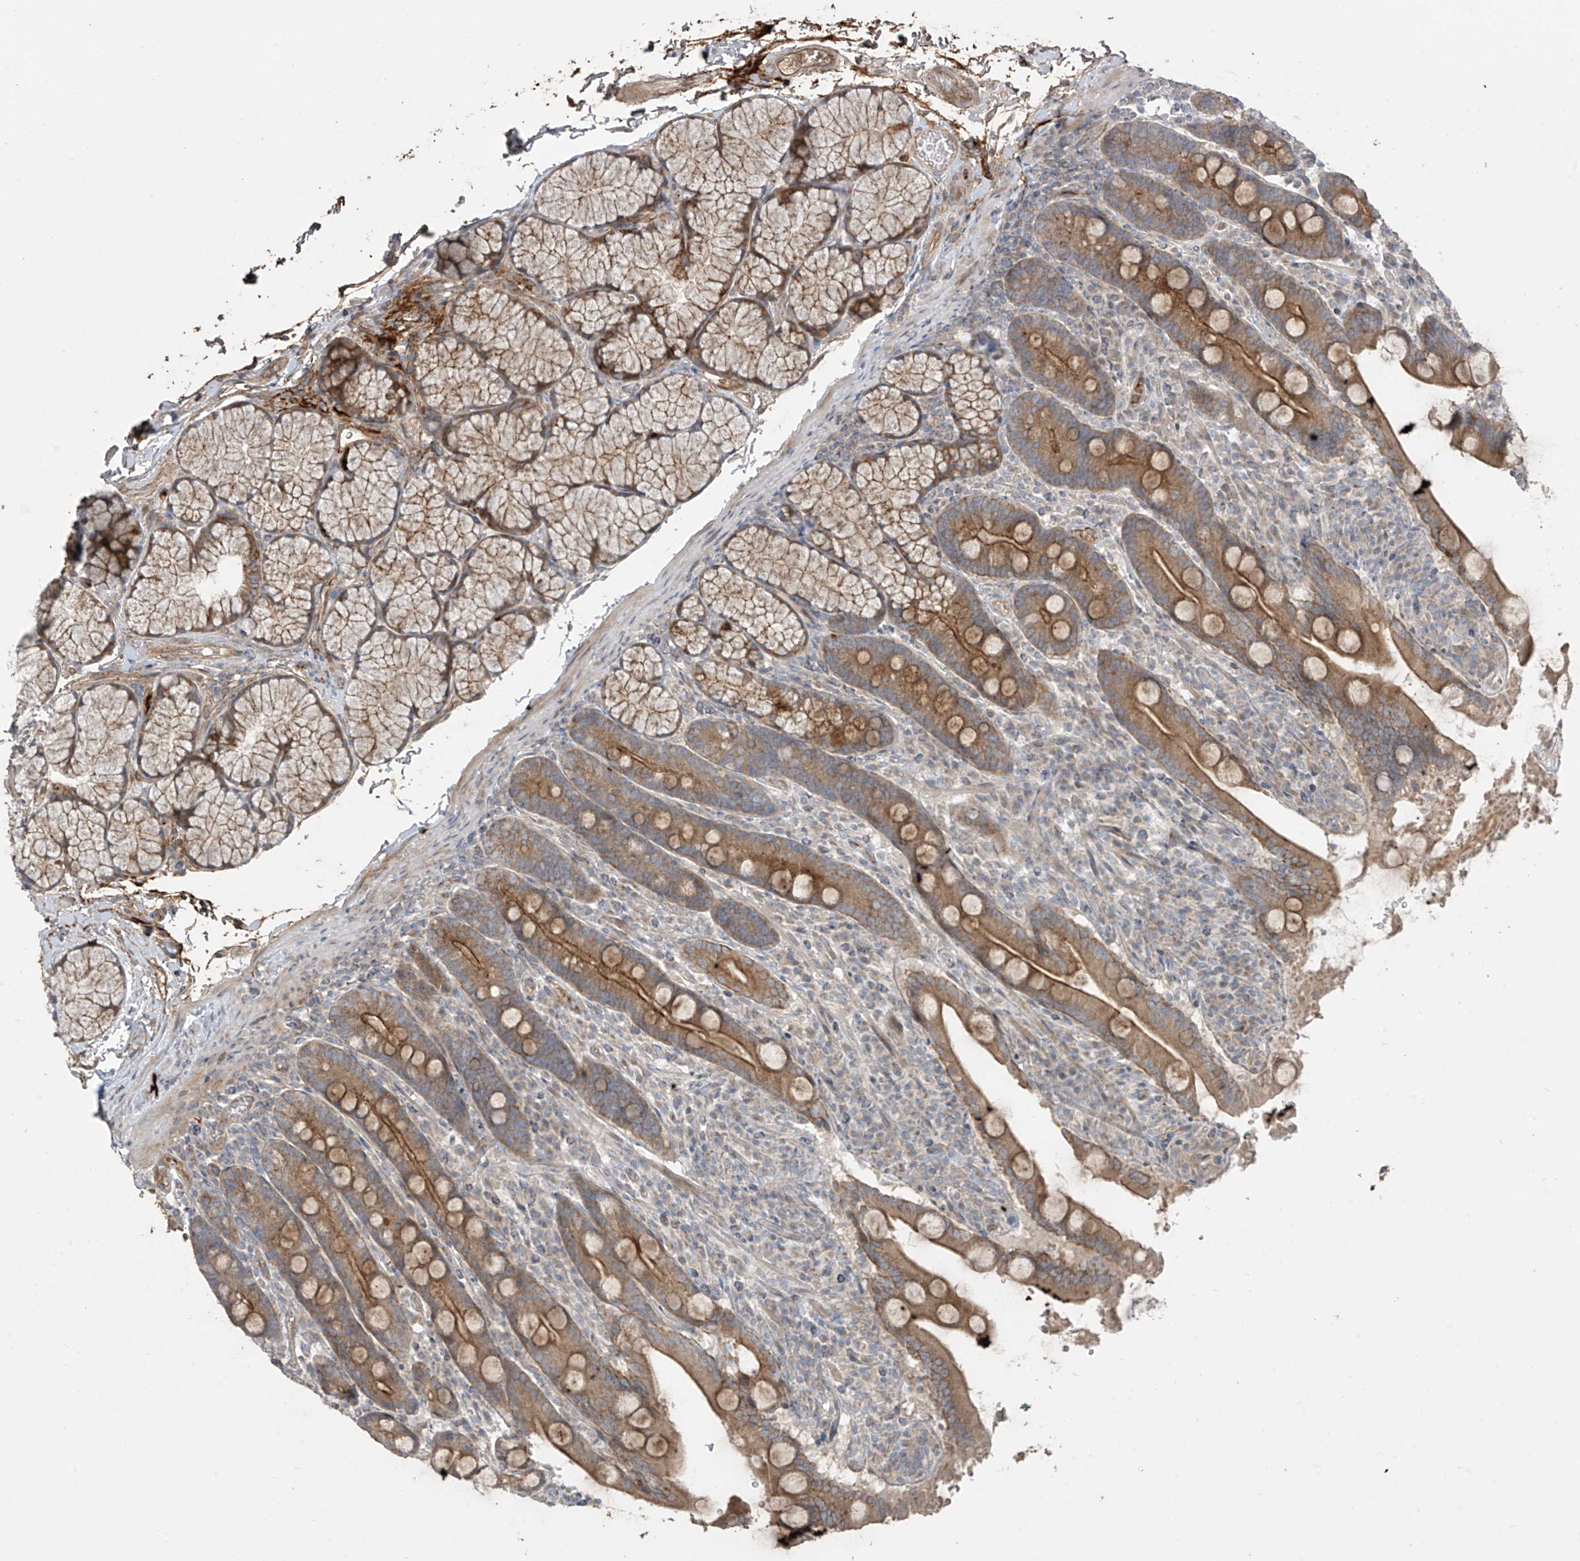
{"staining": {"intensity": "moderate", "quantity": ">75%", "location": "cytoplasmic/membranous"}, "tissue": "duodenum", "cell_type": "Glandular cells", "image_type": "normal", "snomed": [{"axis": "morphology", "description": "Normal tissue, NOS"}, {"axis": "topography", "description": "Duodenum"}], "caption": "Immunohistochemistry (IHC) (DAB) staining of unremarkable human duodenum exhibits moderate cytoplasmic/membranous protein staining in approximately >75% of glandular cells.", "gene": "ABTB1", "patient": {"sex": "male", "age": 35}}